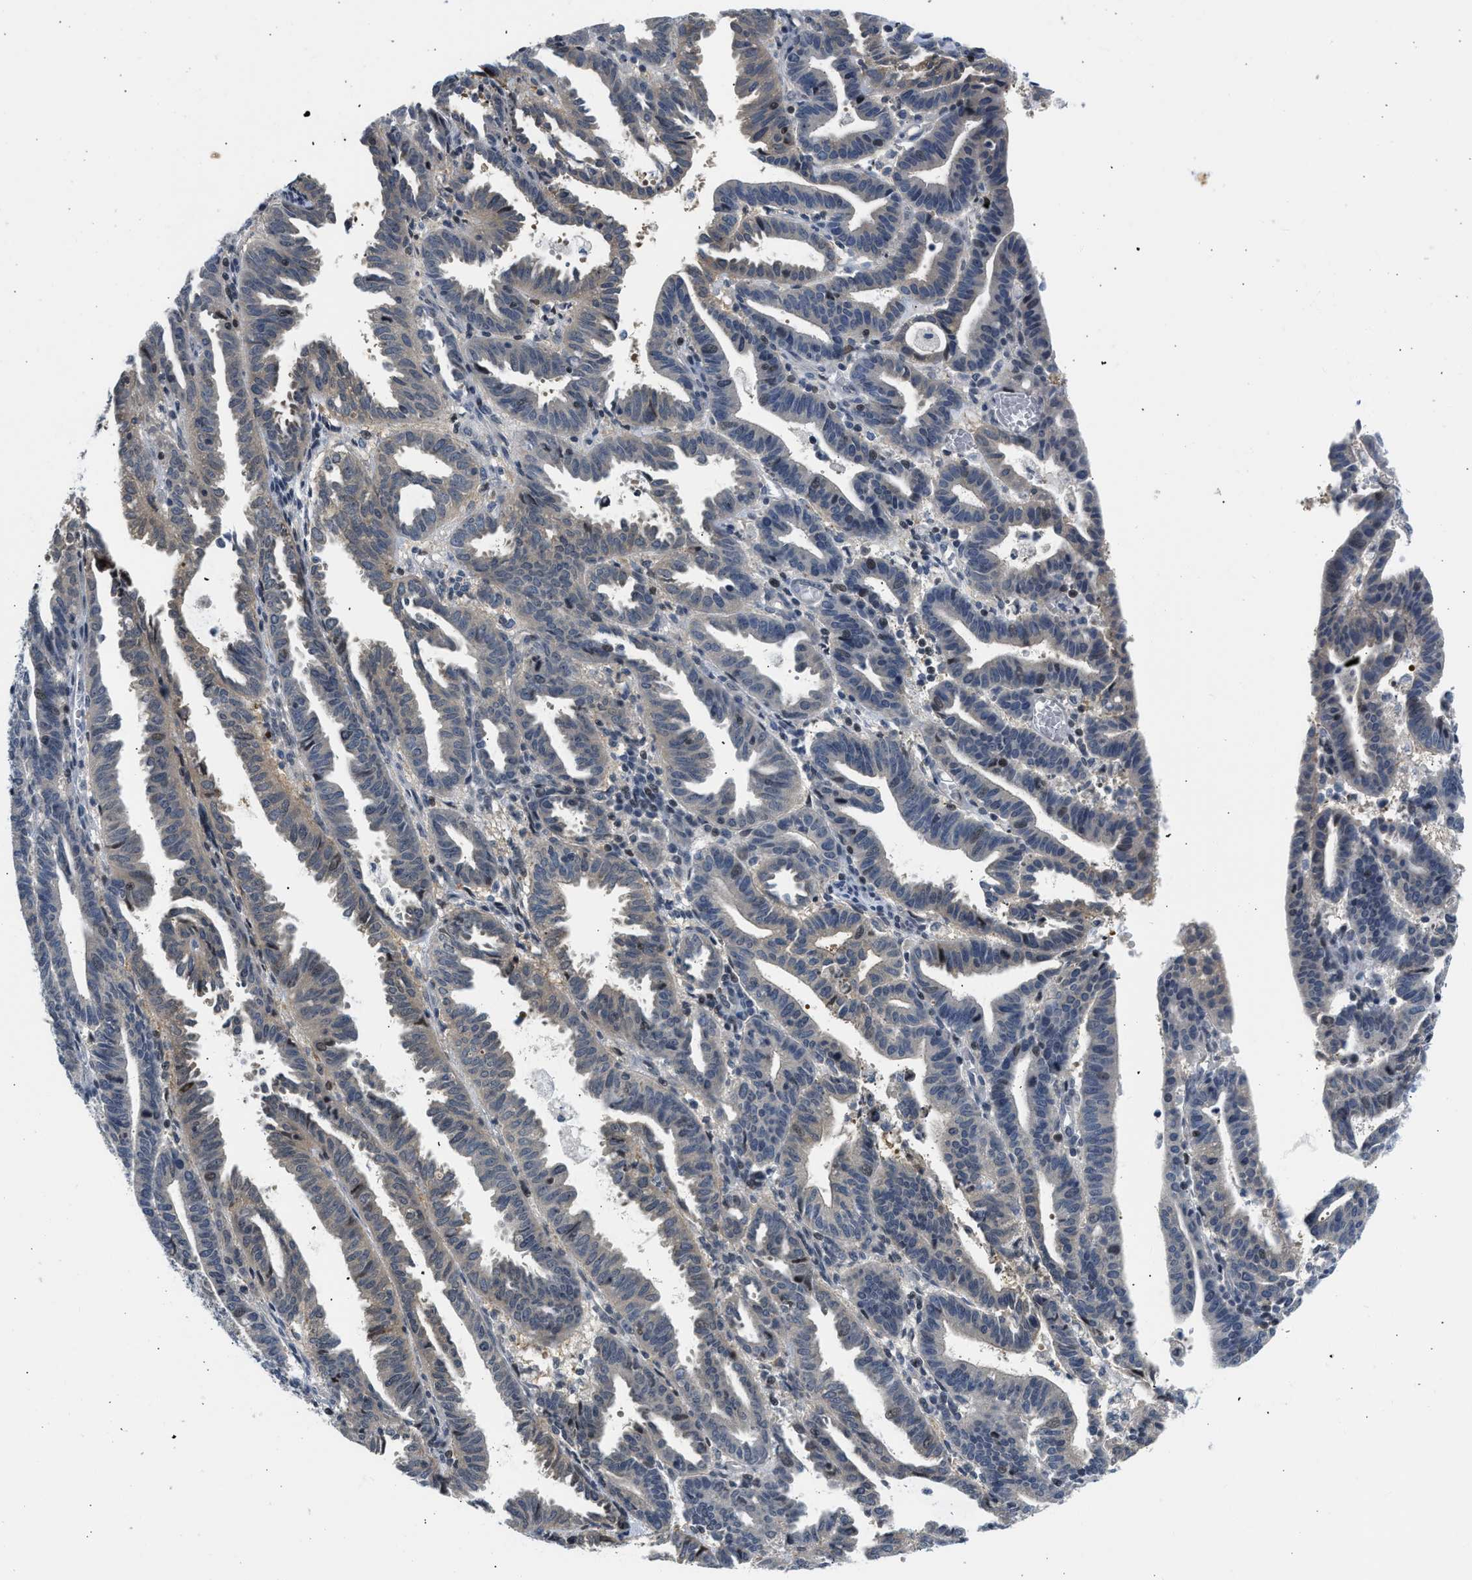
{"staining": {"intensity": "moderate", "quantity": "<25%", "location": "nuclear"}, "tissue": "endometrial cancer", "cell_type": "Tumor cells", "image_type": "cancer", "snomed": [{"axis": "morphology", "description": "Adenocarcinoma, NOS"}, {"axis": "topography", "description": "Uterus"}], "caption": "DAB (3,3'-diaminobenzidine) immunohistochemical staining of endometrial adenocarcinoma displays moderate nuclear protein staining in about <25% of tumor cells. The staining was performed using DAB, with brown indicating positive protein expression. Nuclei are stained blue with hematoxylin.", "gene": "OLIG3", "patient": {"sex": "female", "age": 83}}